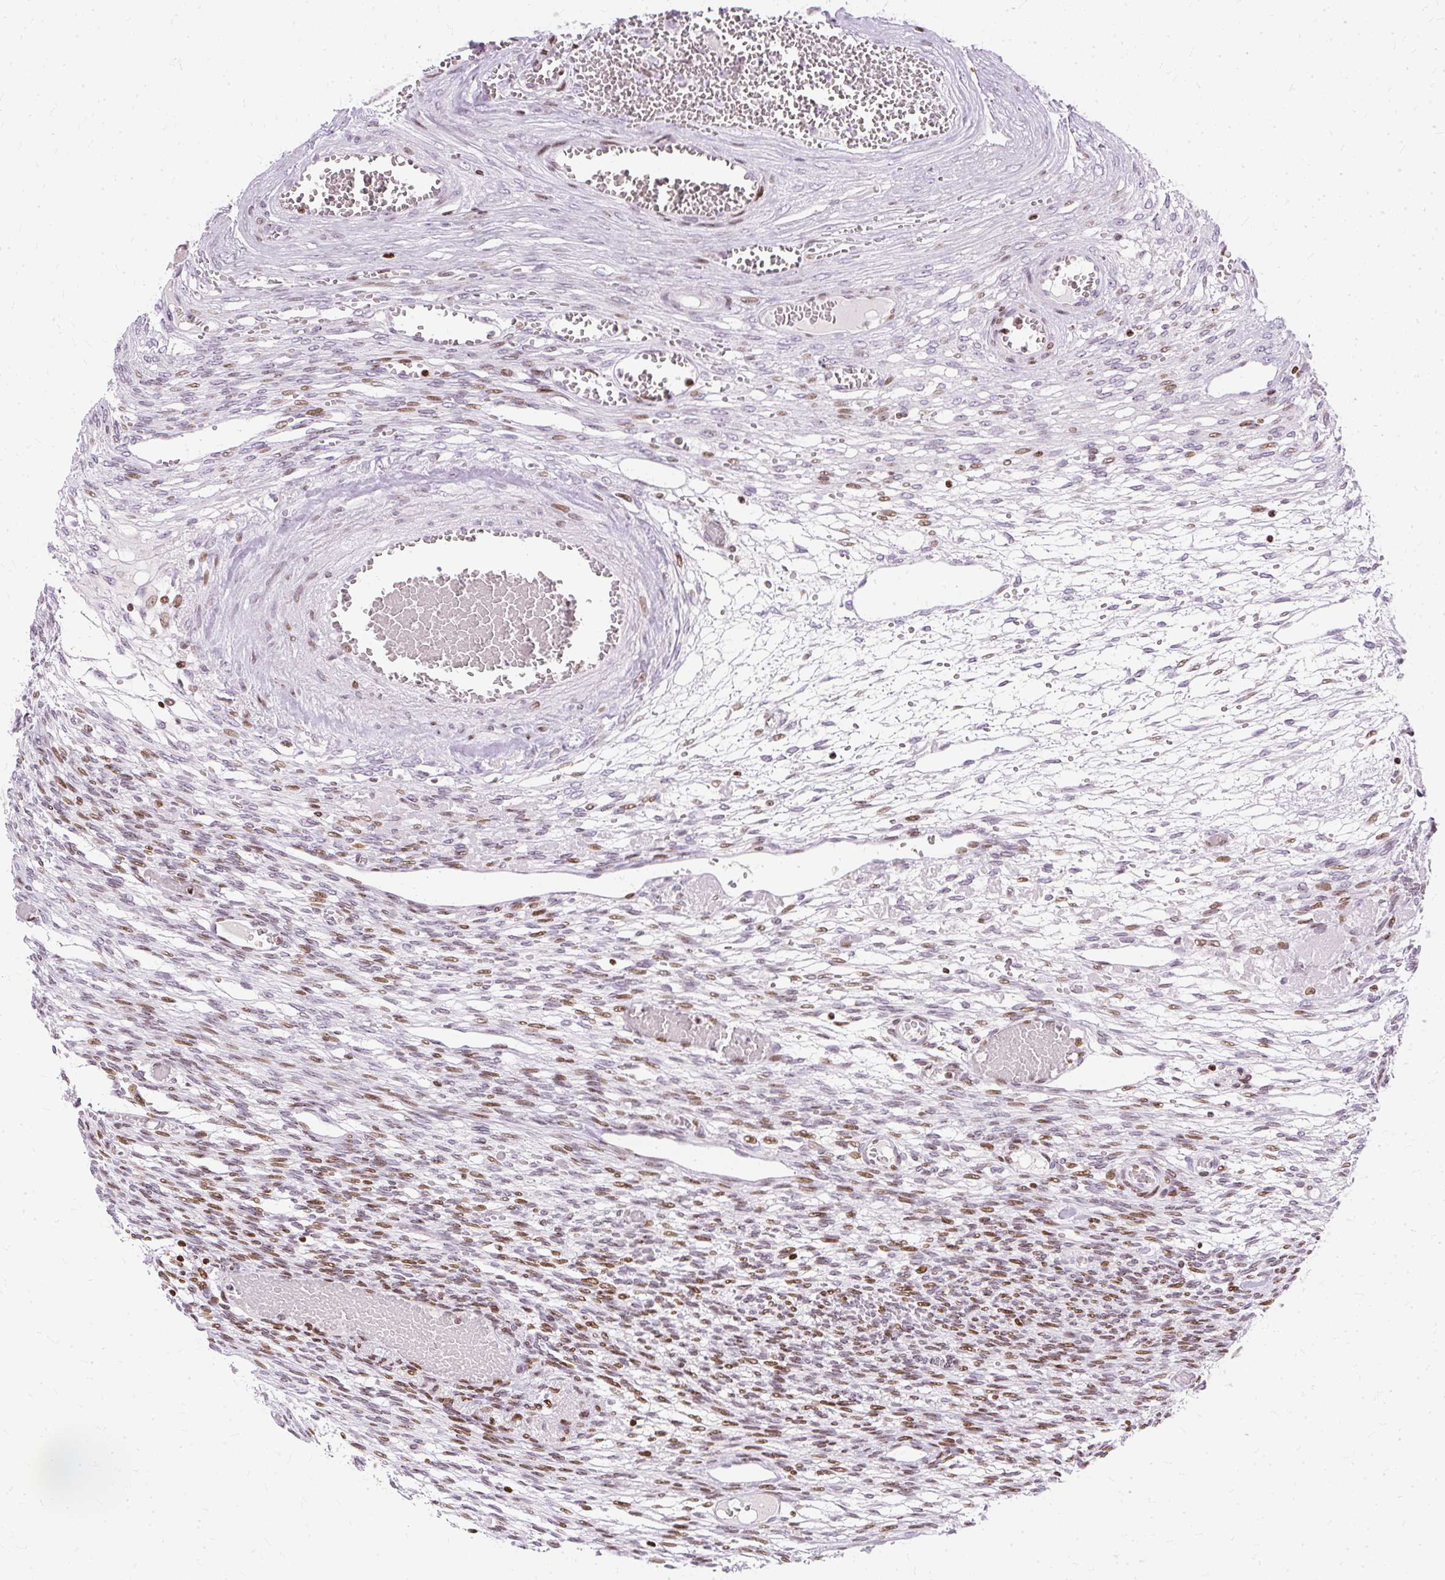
{"staining": {"intensity": "negative", "quantity": "none", "location": "none"}, "tissue": "ovary", "cell_type": "Follicle cells", "image_type": "normal", "snomed": [{"axis": "morphology", "description": "Normal tissue, NOS"}, {"axis": "topography", "description": "Ovary"}], "caption": "Human ovary stained for a protein using immunohistochemistry demonstrates no staining in follicle cells.", "gene": "TMEM177", "patient": {"sex": "female", "age": 67}}